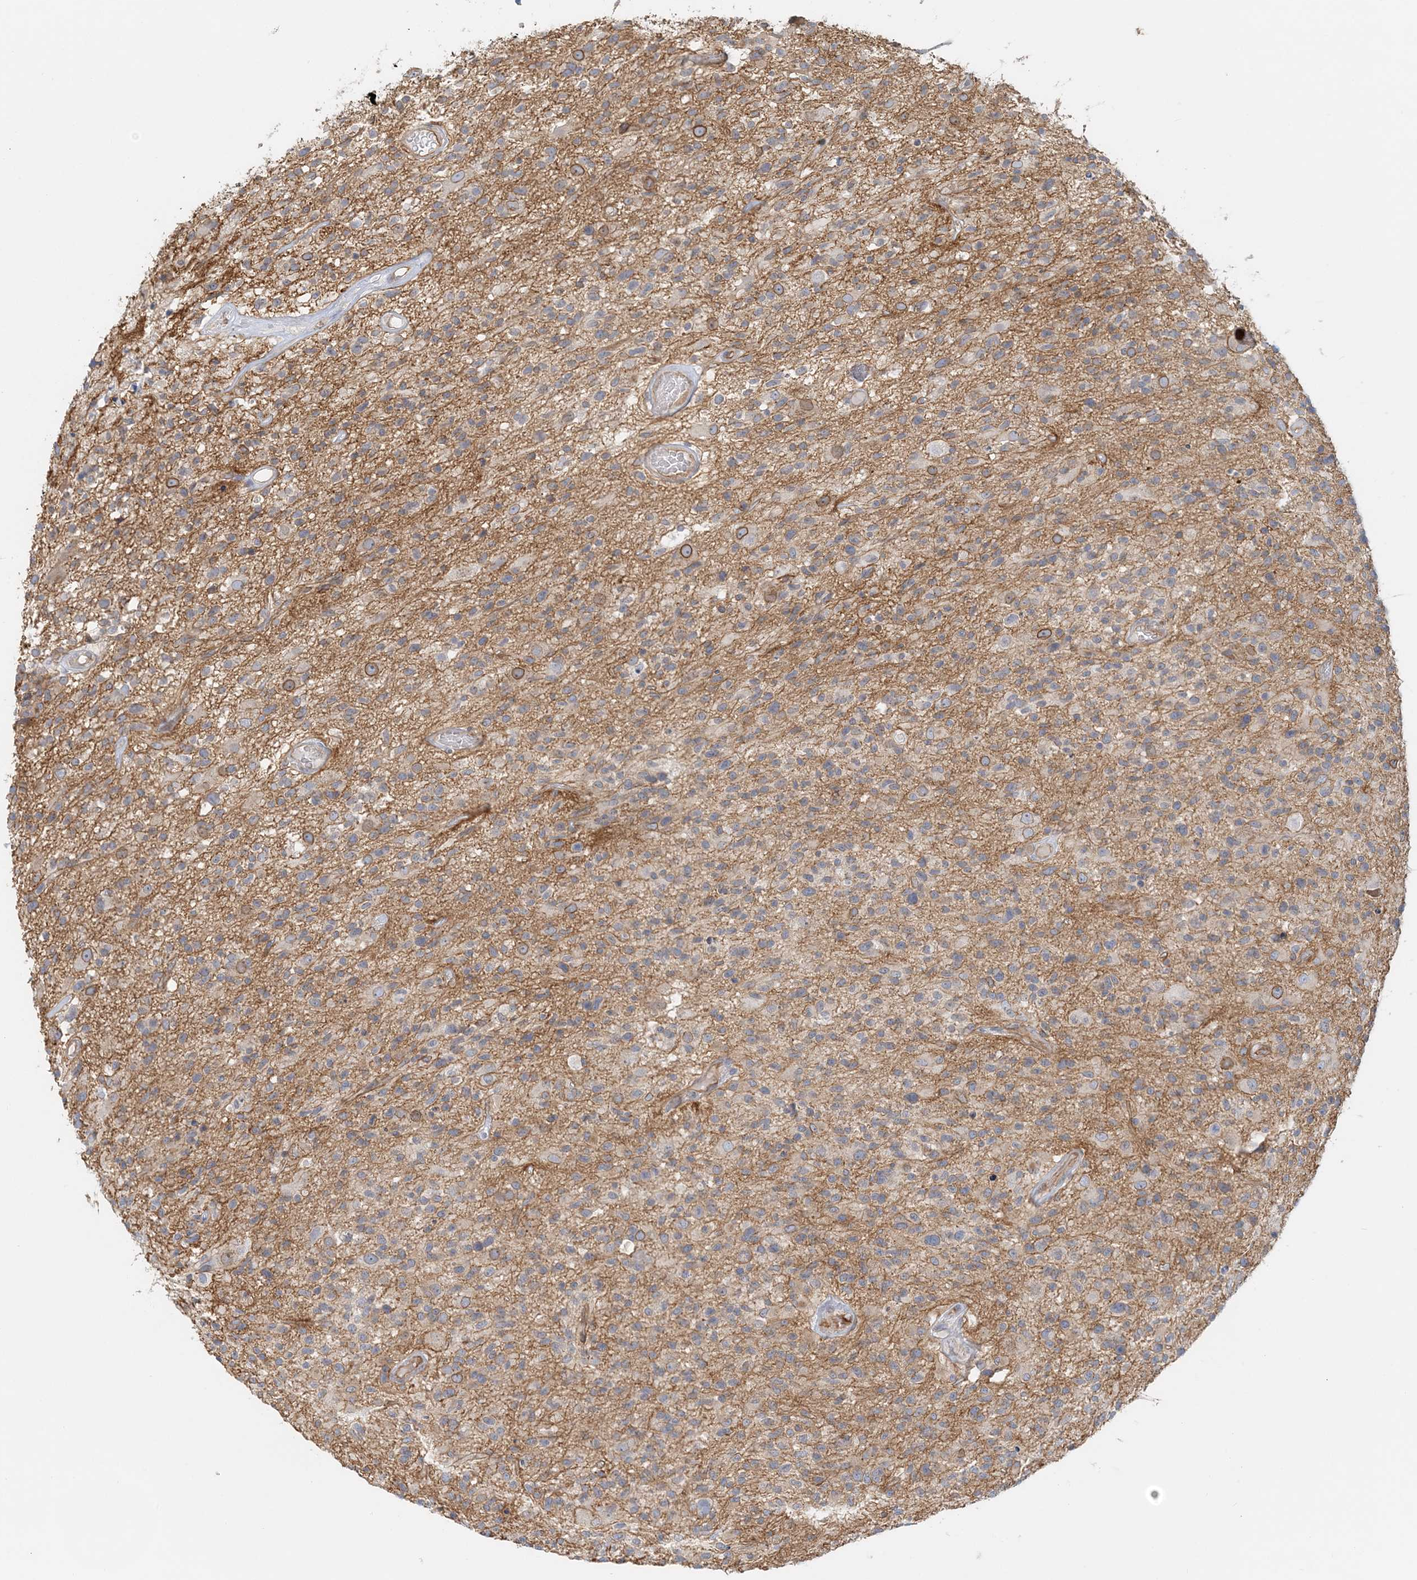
{"staining": {"intensity": "weak", "quantity": "<25%", "location": "cytoplasmic/membranous"}, "tissue": "glioma", "cell_type": "Tumor cells", "image_type": "cancer", "snomed": [{"axis": "morphology", "description": "Glioma, malignant, High grade"}, {"axis": "morphology", "description": "Glioblastoma, NOS"}, {"axis": "topography", "description": "Brain"}], "caption": "Tumor cells show no significant staining in malignant glioma (high-grade).", "gene": "DNAH1", "patient": {"sex": "male", "age": 60}}